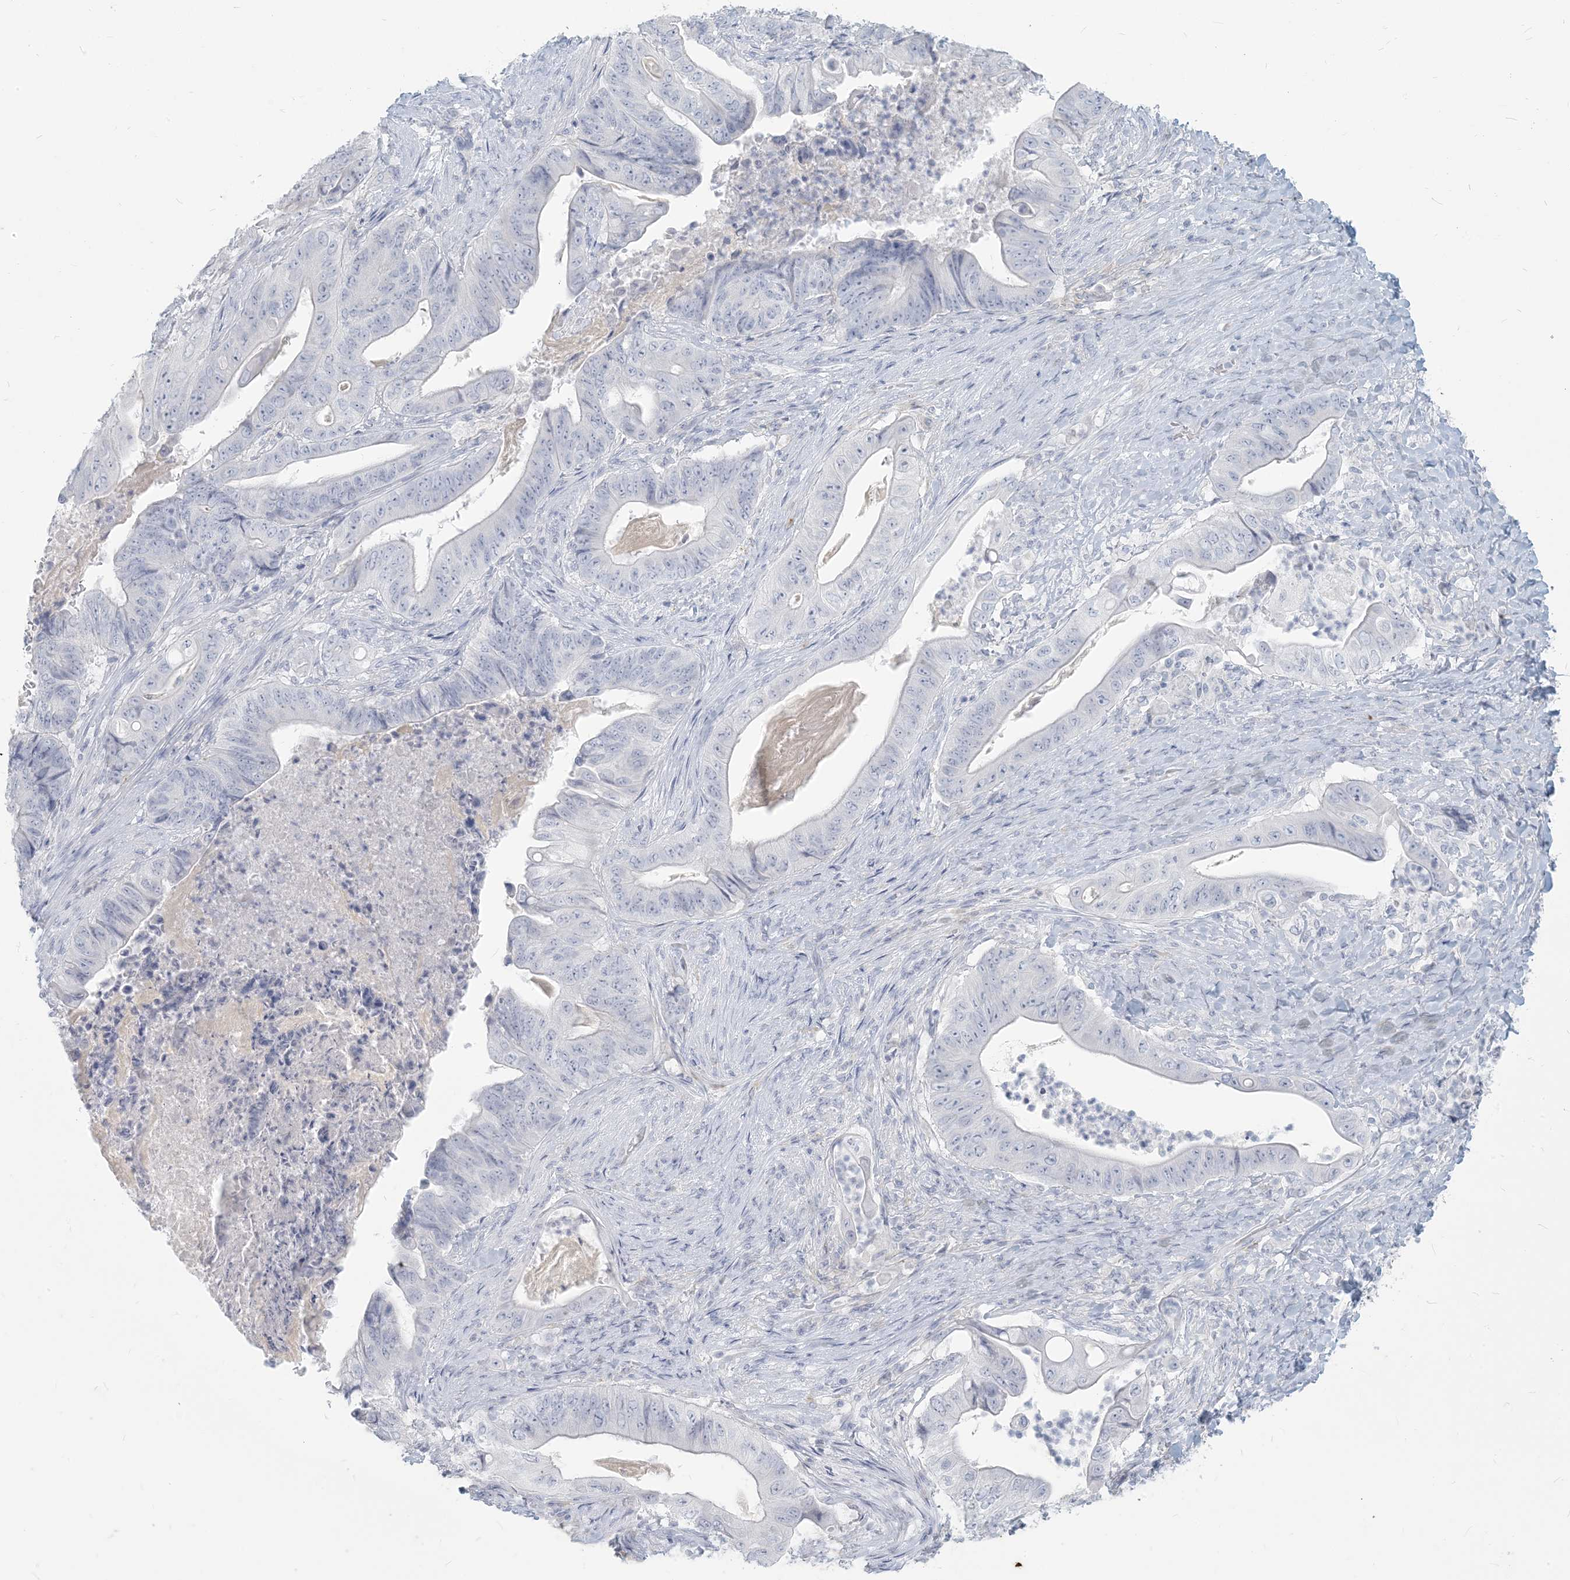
{"staining": {"intensity": "negative", "quantity": "none", "location": "none"}, "tissue": "stomach cancer", "cell_type": "Tumor cells", "image_type": "cancer", "snomed": [{"axis": "morphology", "description": "Adenocarcinoma, NOS"}, {"axis": "topography", "description": "Stomach"}], "caption": "This is a image of immunohistochemistry (IHC) staining of stomach cancer, which shows no expression in tumor cells. The staining was performed using DAB to visualize the protein expression in brown, while the nuclei were stained in blue with hematoxylin (Magnification: 20x).", "gene": "HLA-DRB1", "patient": {"sex": "female", "age": 73}}